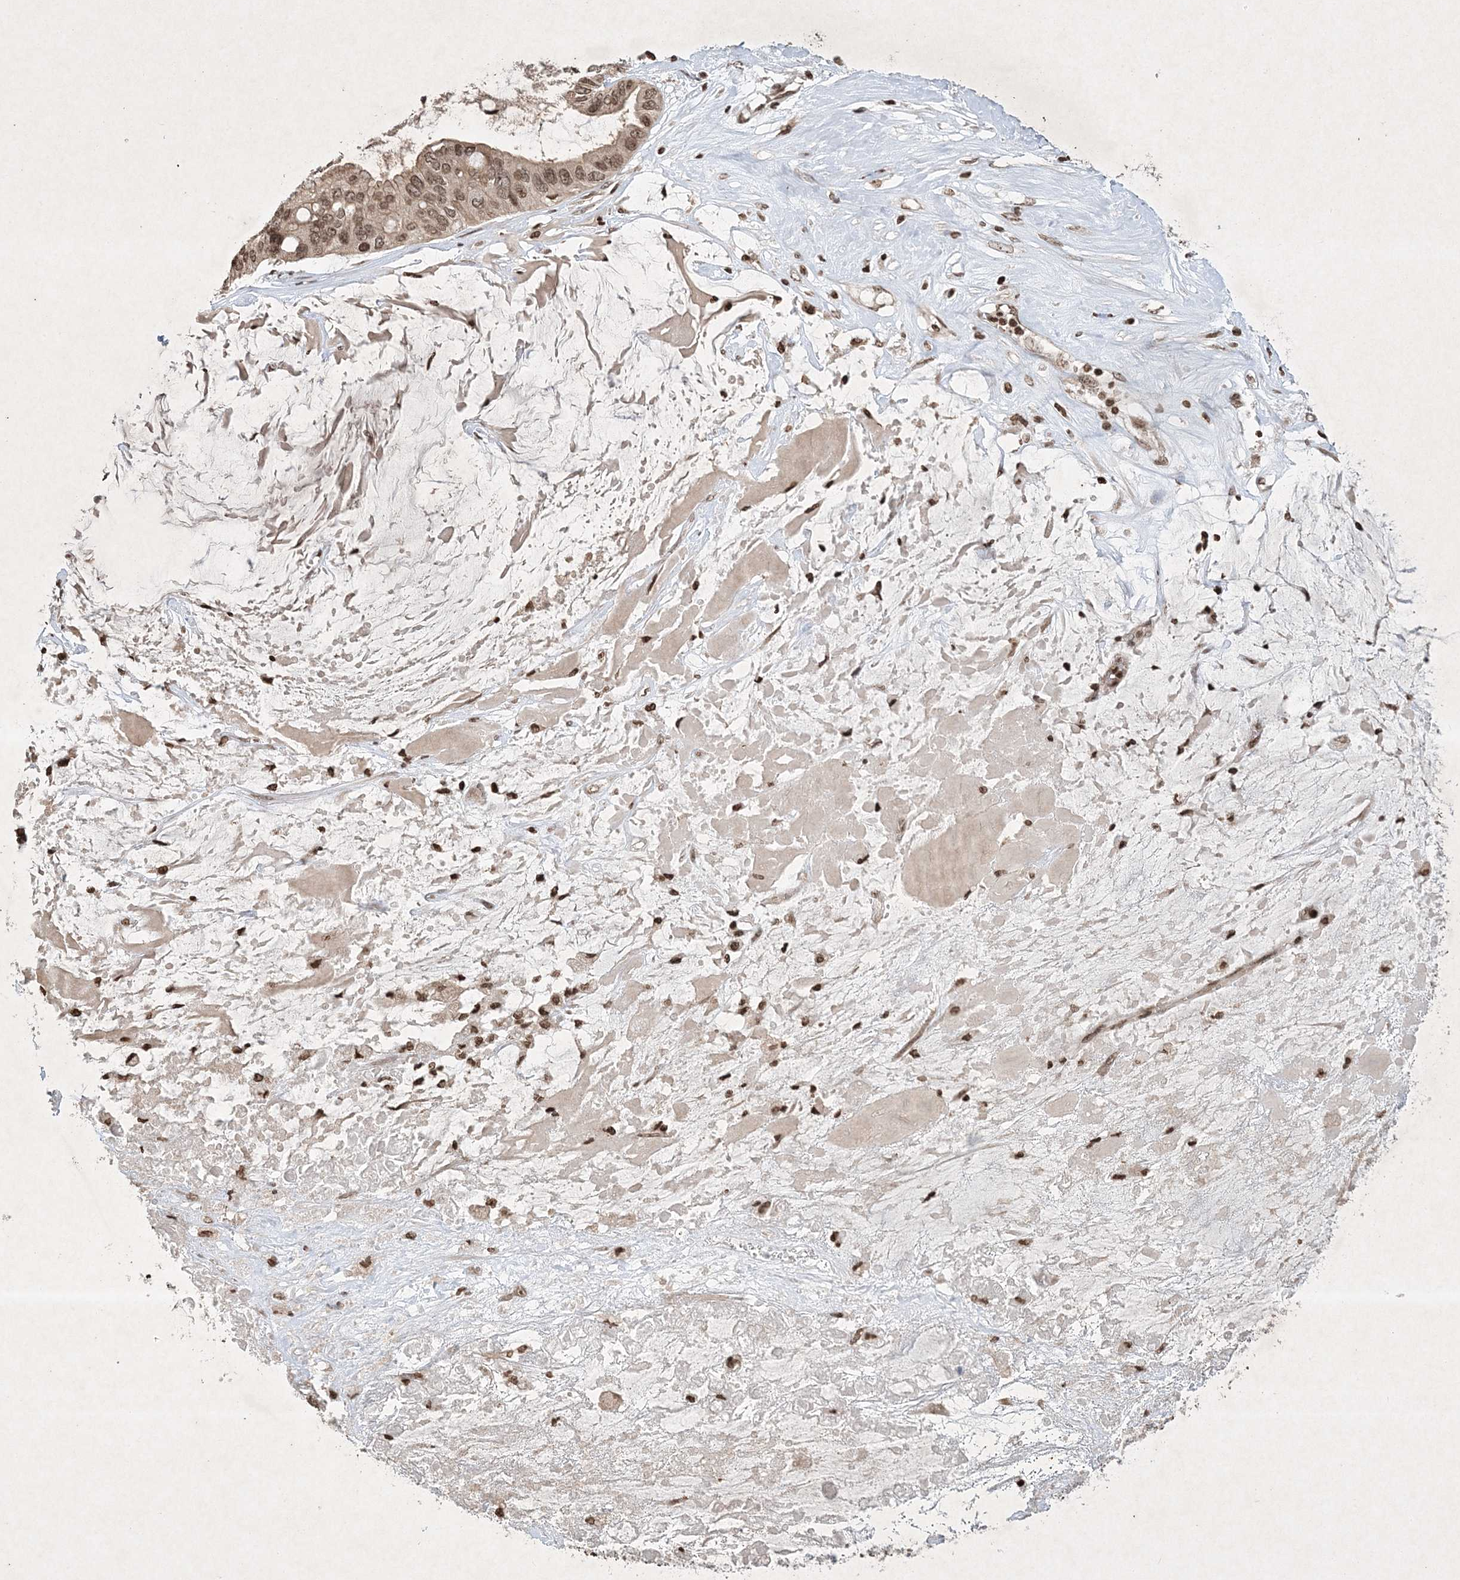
{"staining": {"intensity": "moderate", "quantity": ">75%", "location": "nuclear"}, "tissue": "ovarian cancer", "cell_type": "Tumor cells", "image_type": "cancer", "snomed": [{"axis": "morphology", "description": "Cystadenocarcinoma, mucinous, NOS"}, {"axis": "topography", "description": "Ovary"}], "caption": "Human ovarian cancer (mucinous cystadenocarcinoma) stained for a protein (brown) reveals moderate nuclear positive positivity in about >75% of tumor cells.", "gene": "NEDD9", "patient": {"sex": "female", "age": 80}}